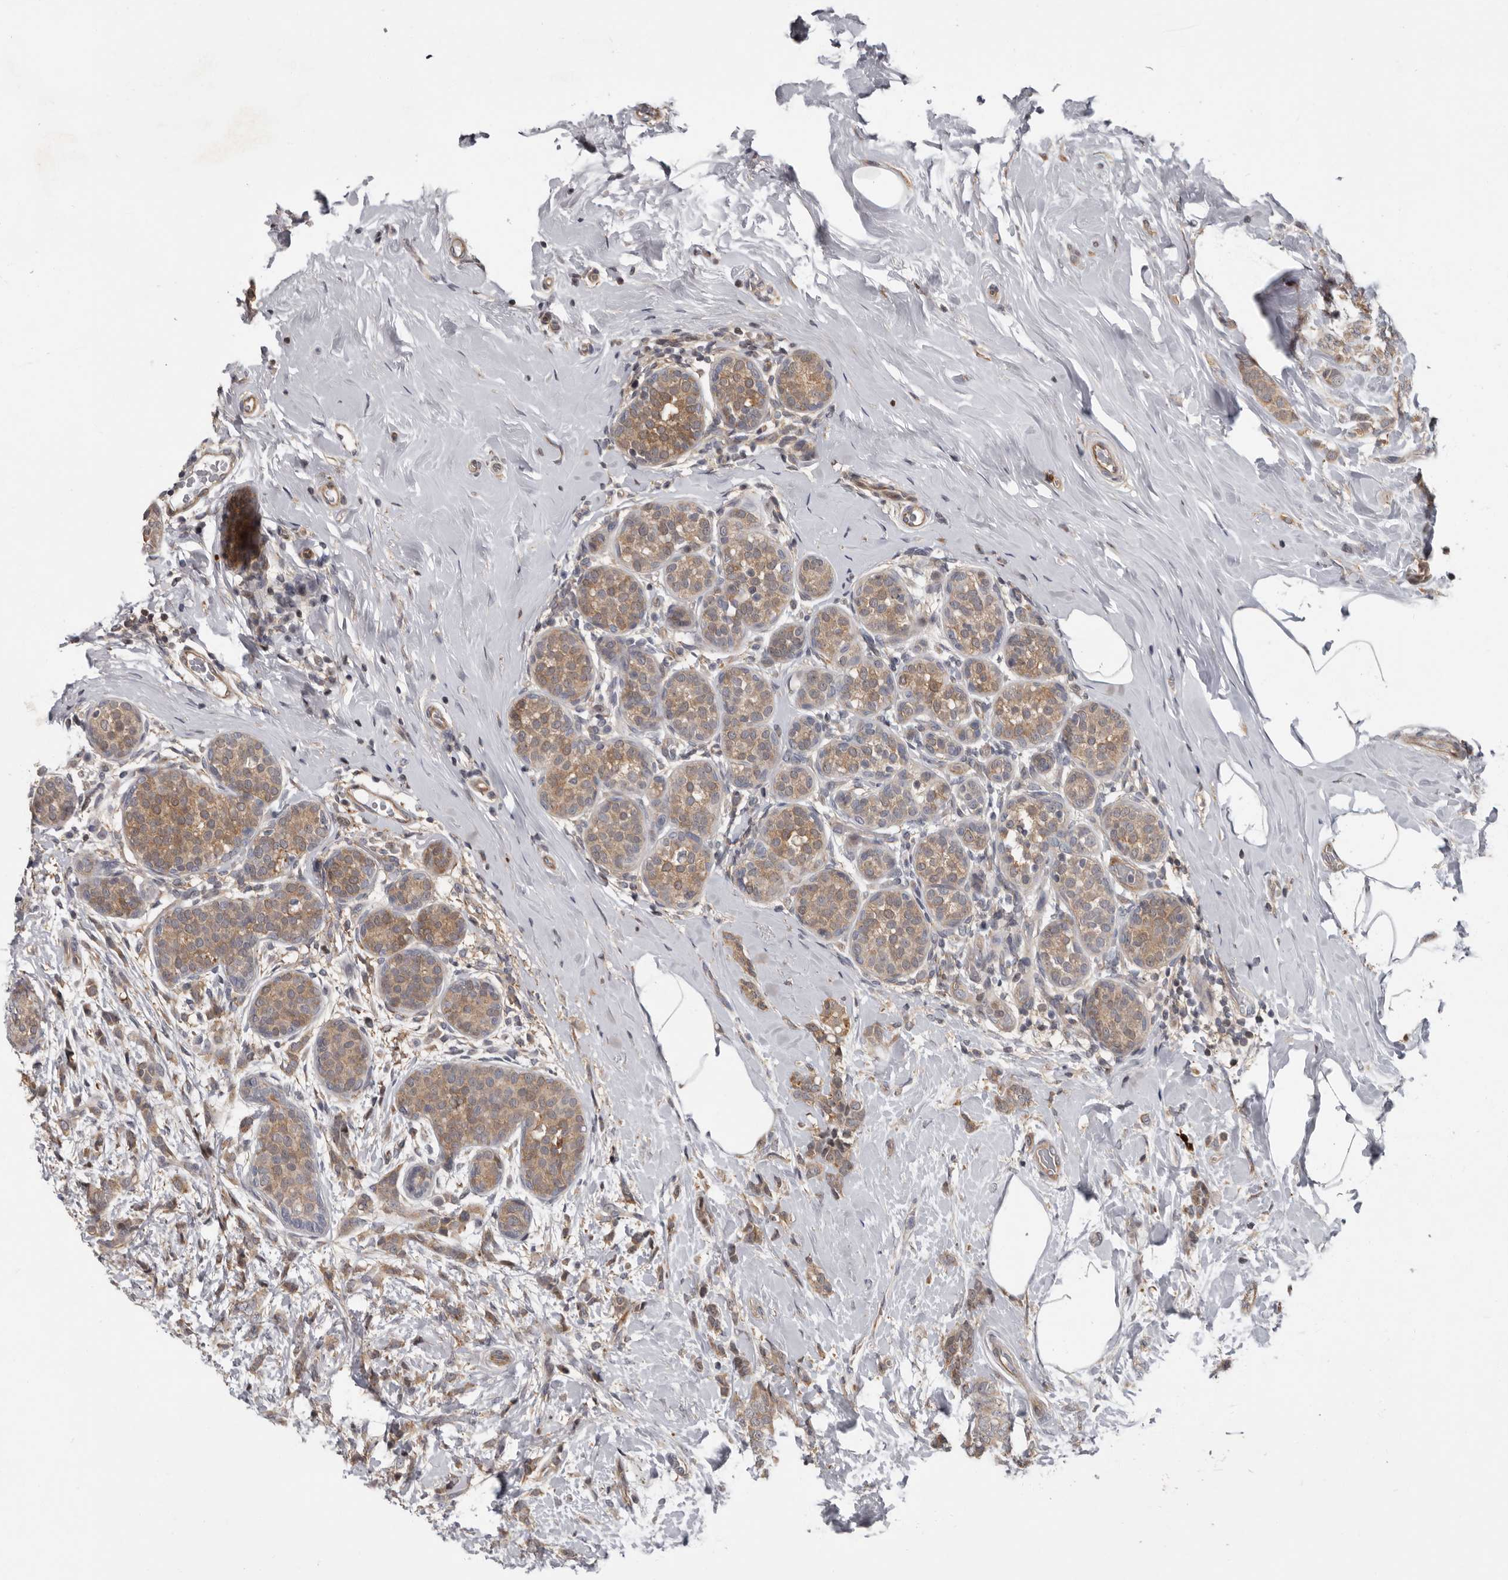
{"staining": {"intensity": "weak", "quantity": ">75%", "location": "cytoplasmic/membranous"}, "tissue": "breast cancer", "cell_type": "Tumor cells", "image_type": "cancer", "snomed": [{"axis": "morphology", "description": "Lobular carcinoma, in situ"}, {"axis": "morphology", "description": "Lobular carcinoma"}, {"axis": "topography", "description": "Breast"}], "caption": "Lobular carcinoma (breast) stained with a brown dye demonstrates weak cytoplasmic/membranous positive positivity in approximately >75% of tumor cells.", "gene": "FGFR4", "patient": {"sex": "female", "age": 41}}